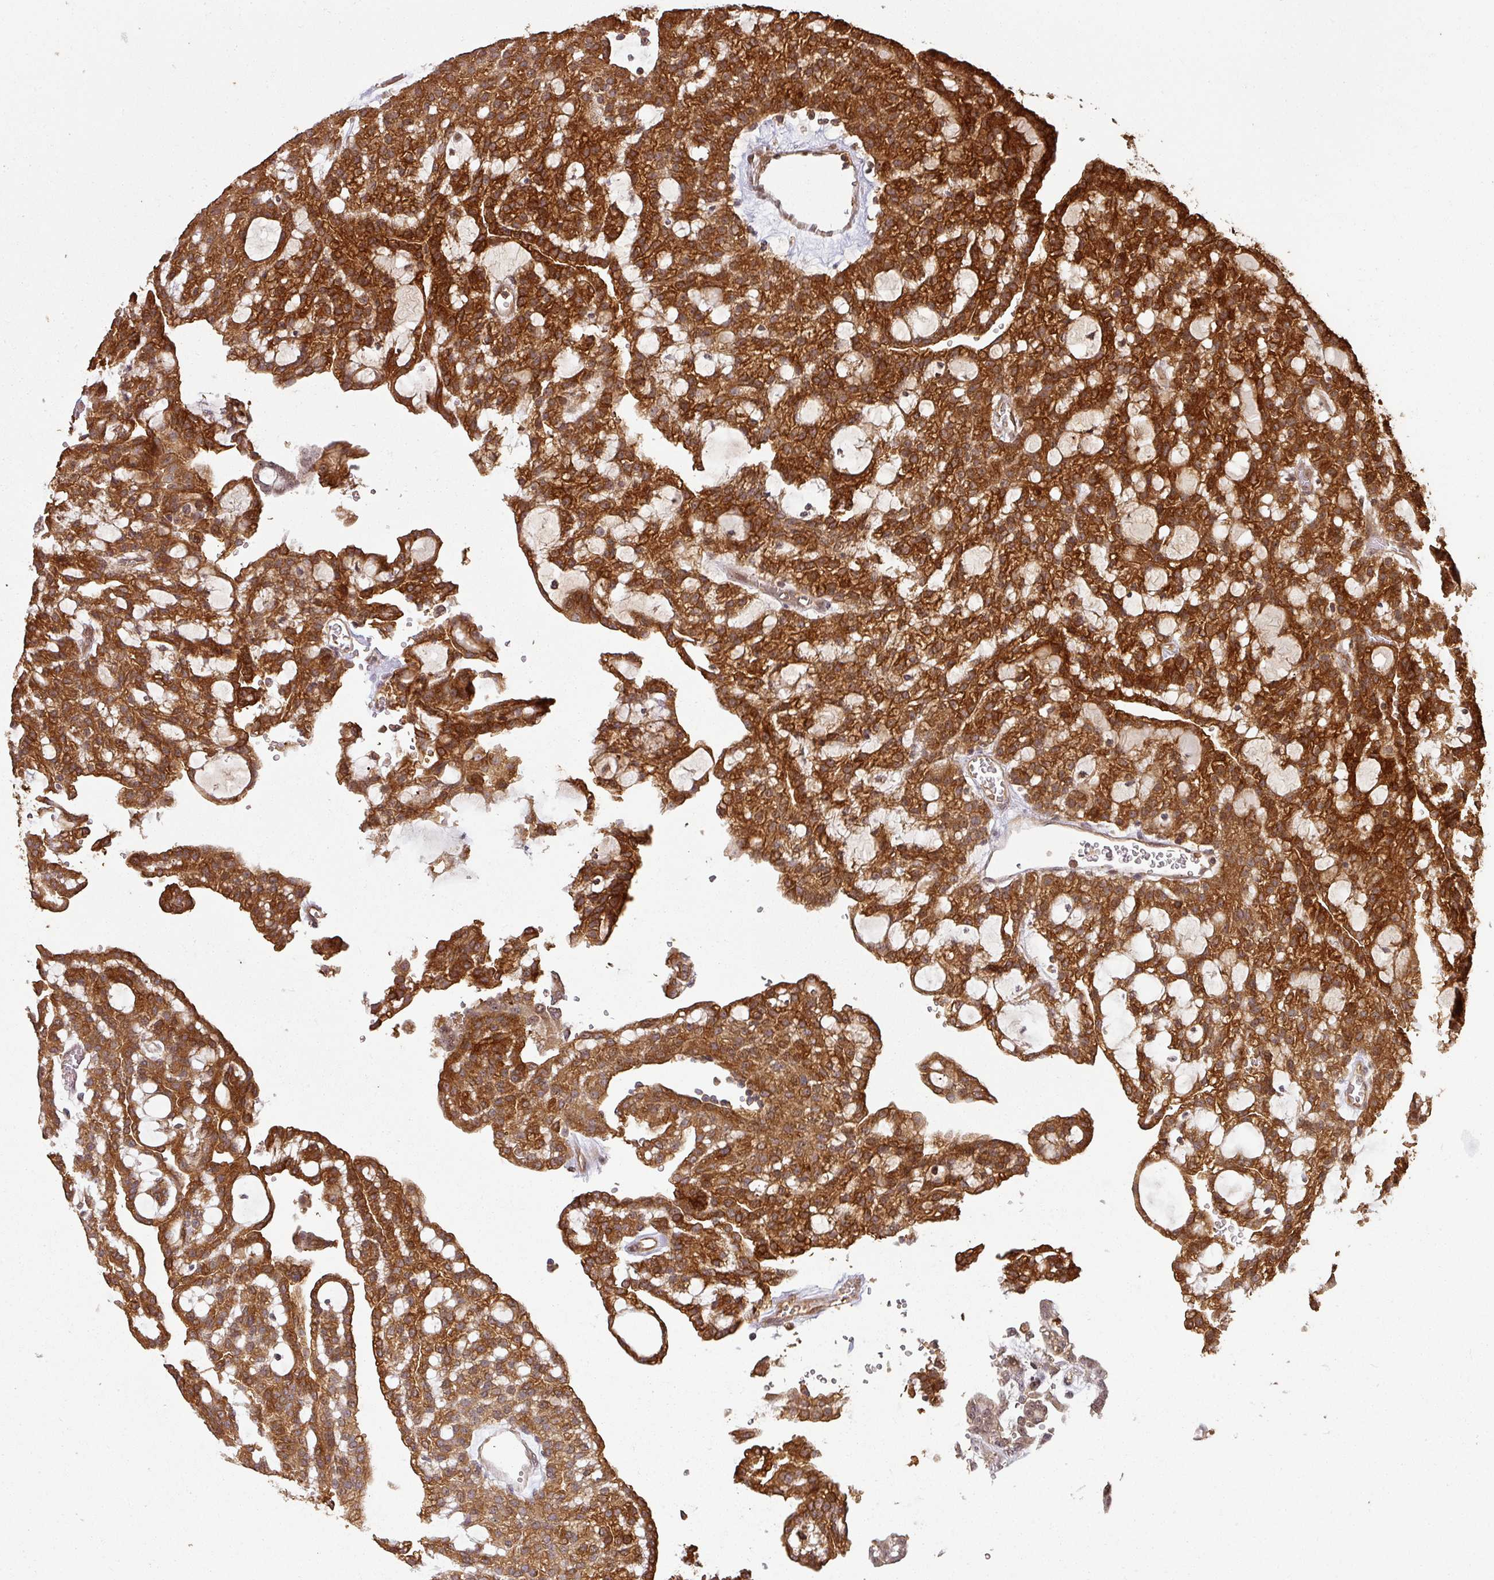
{"staining": {"intensity": "strong", "quantity": ">75%", "location": "cytoplasmic/membranous"}, "tissue": "renal cancer", "cell_type": "Tumor cells", "image_type": "cancer", "snomed": [{"axis": "morphology", "description": "Adenocarcinoma, NOS"}, {"axis": "topography", "description": "Kidney"}], "caption": "Strong cytoplasmic/membranous protein positivity is identified in approximately >75% of tumor cells in adenocarcinoma (renal).", "gene": "ZNF322", "patient": {"sex": "male", "age": 63}}